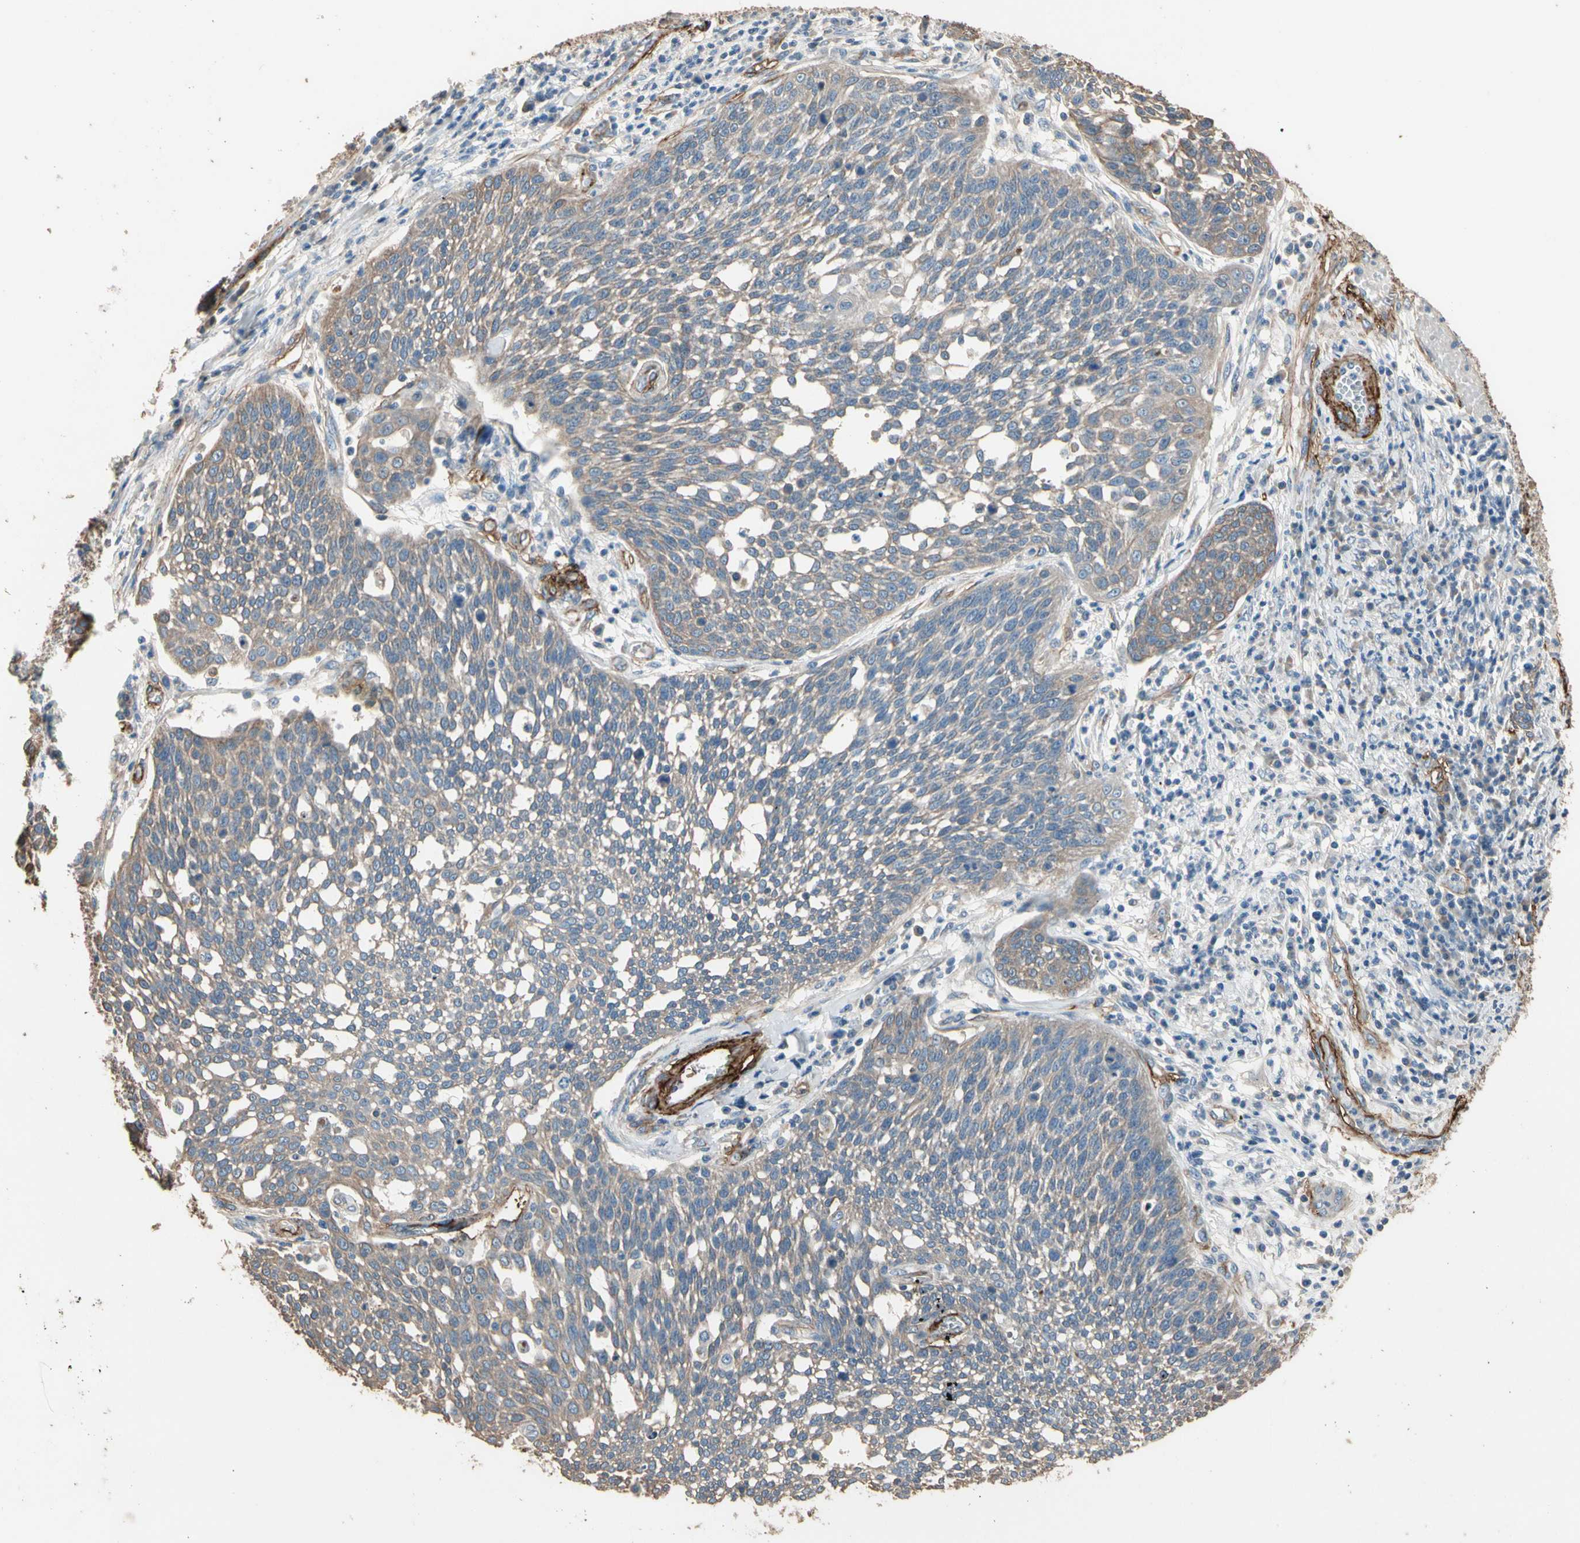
{"staining": {"intensity": "weak", "quantity": ">75%", "location": "cytoplasmic/membranous"}, "tissue": "cervical cancer", "cell_type": "Tumor cells", "image_type": "cancer", "snomed": [{"axis": "morphology", "description": "Squamous cell carcinoma, NOS"}, {"axis": "topography", "description": "Cervix"}], "caption": "Immunohistochemical staining of human cervical squamous cell carcinoma demonstrates weak cytoplasmic/membranous protein positivity in approximately >75% of tumor cells.", "gene": "SUSD2", "patient": {"sex": "female", "age": 34}}